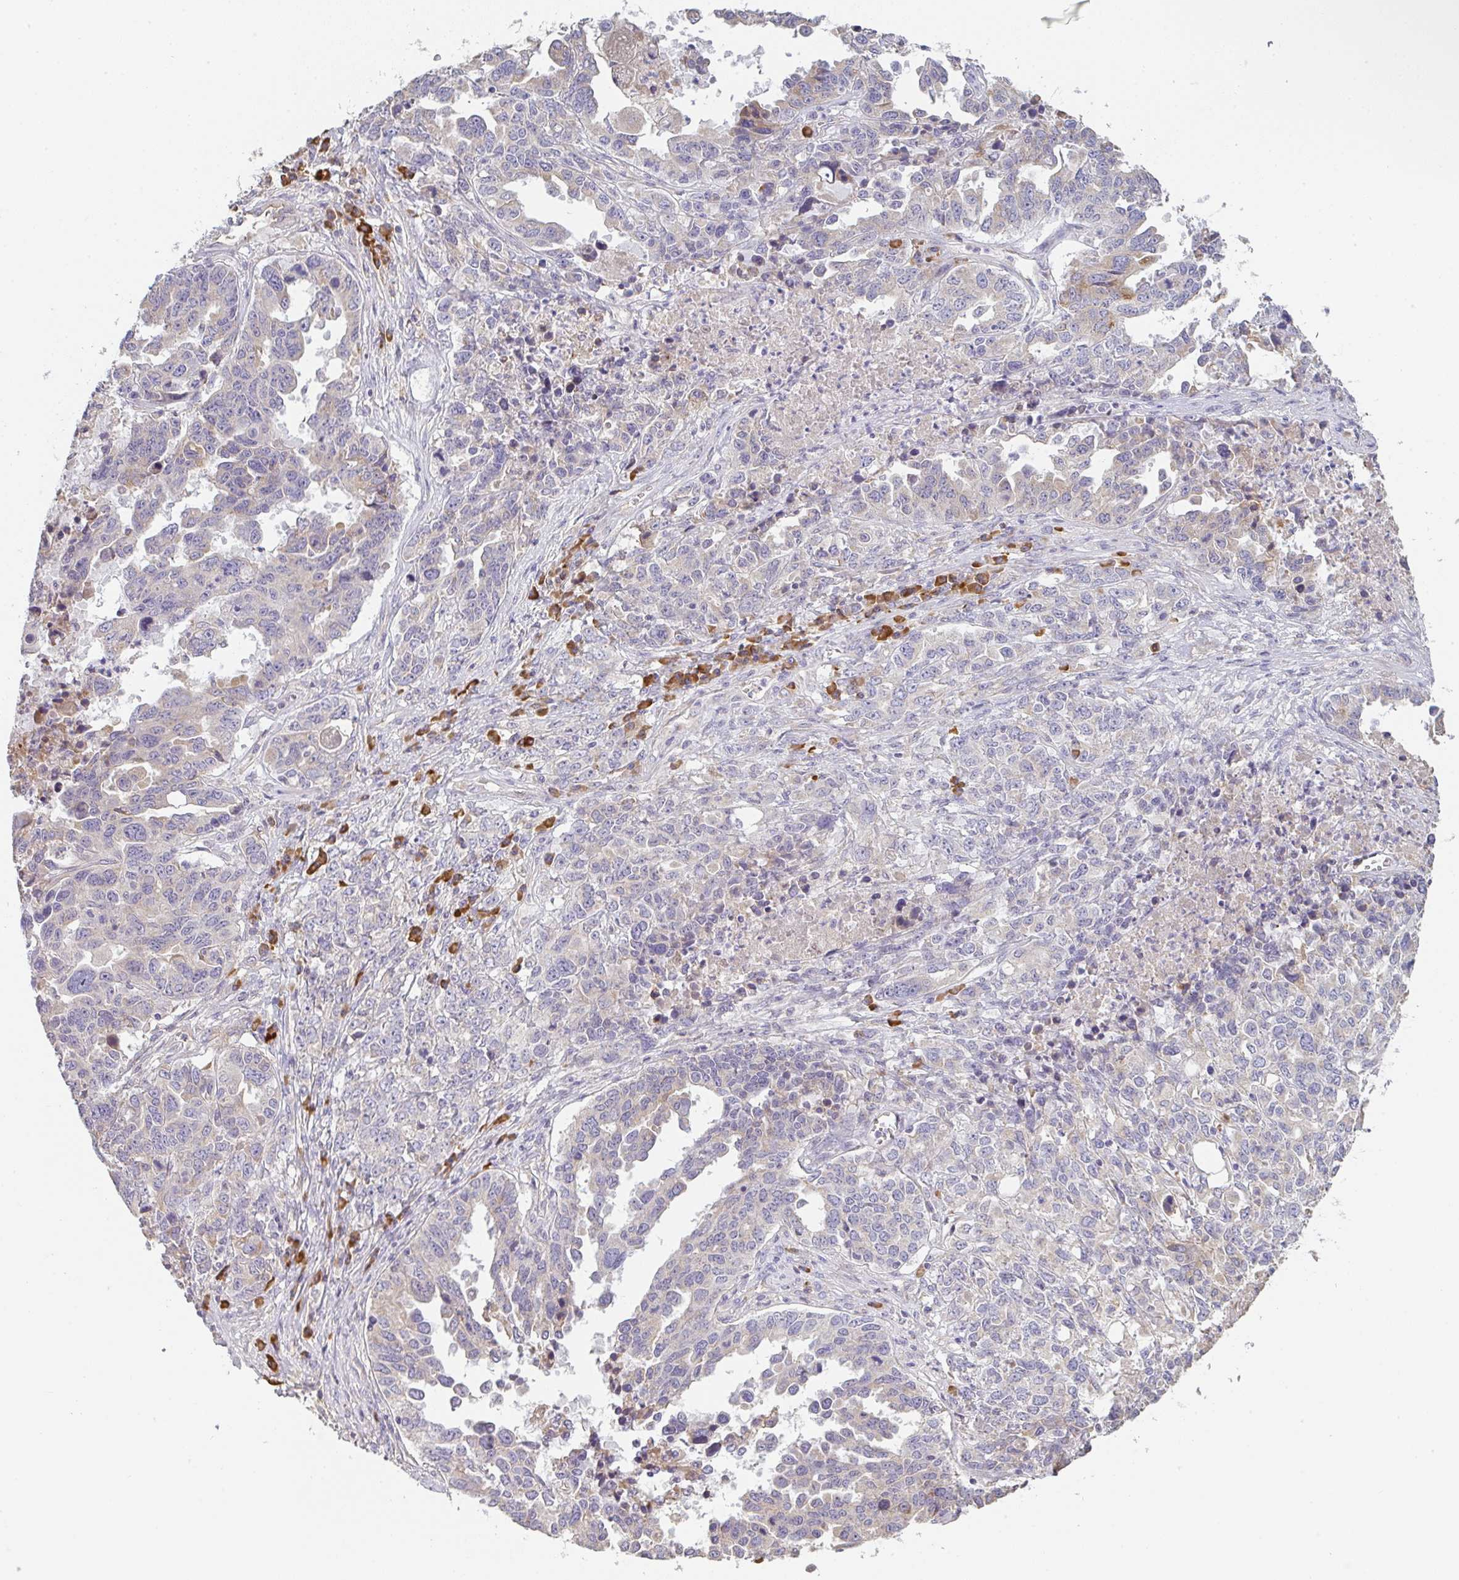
{"staining": {"intensity": "negative", "quantity": "none", "location": "none"}, "tissue": "ovarian cancer", "cell_type": "Tumor cells", "image_type": "cancer", "snomed": [{"axis": "morphology", "description": "Carcinoma, endometroid"}, {"axis": "topography", "description": "Ovary"}], "caption": "The image displays no significant staining in tumor cells of ovarian cancer (endometroid carcinoma).", "gene": "ZNF215", "patient": {"sex": "female", "age": 62}}